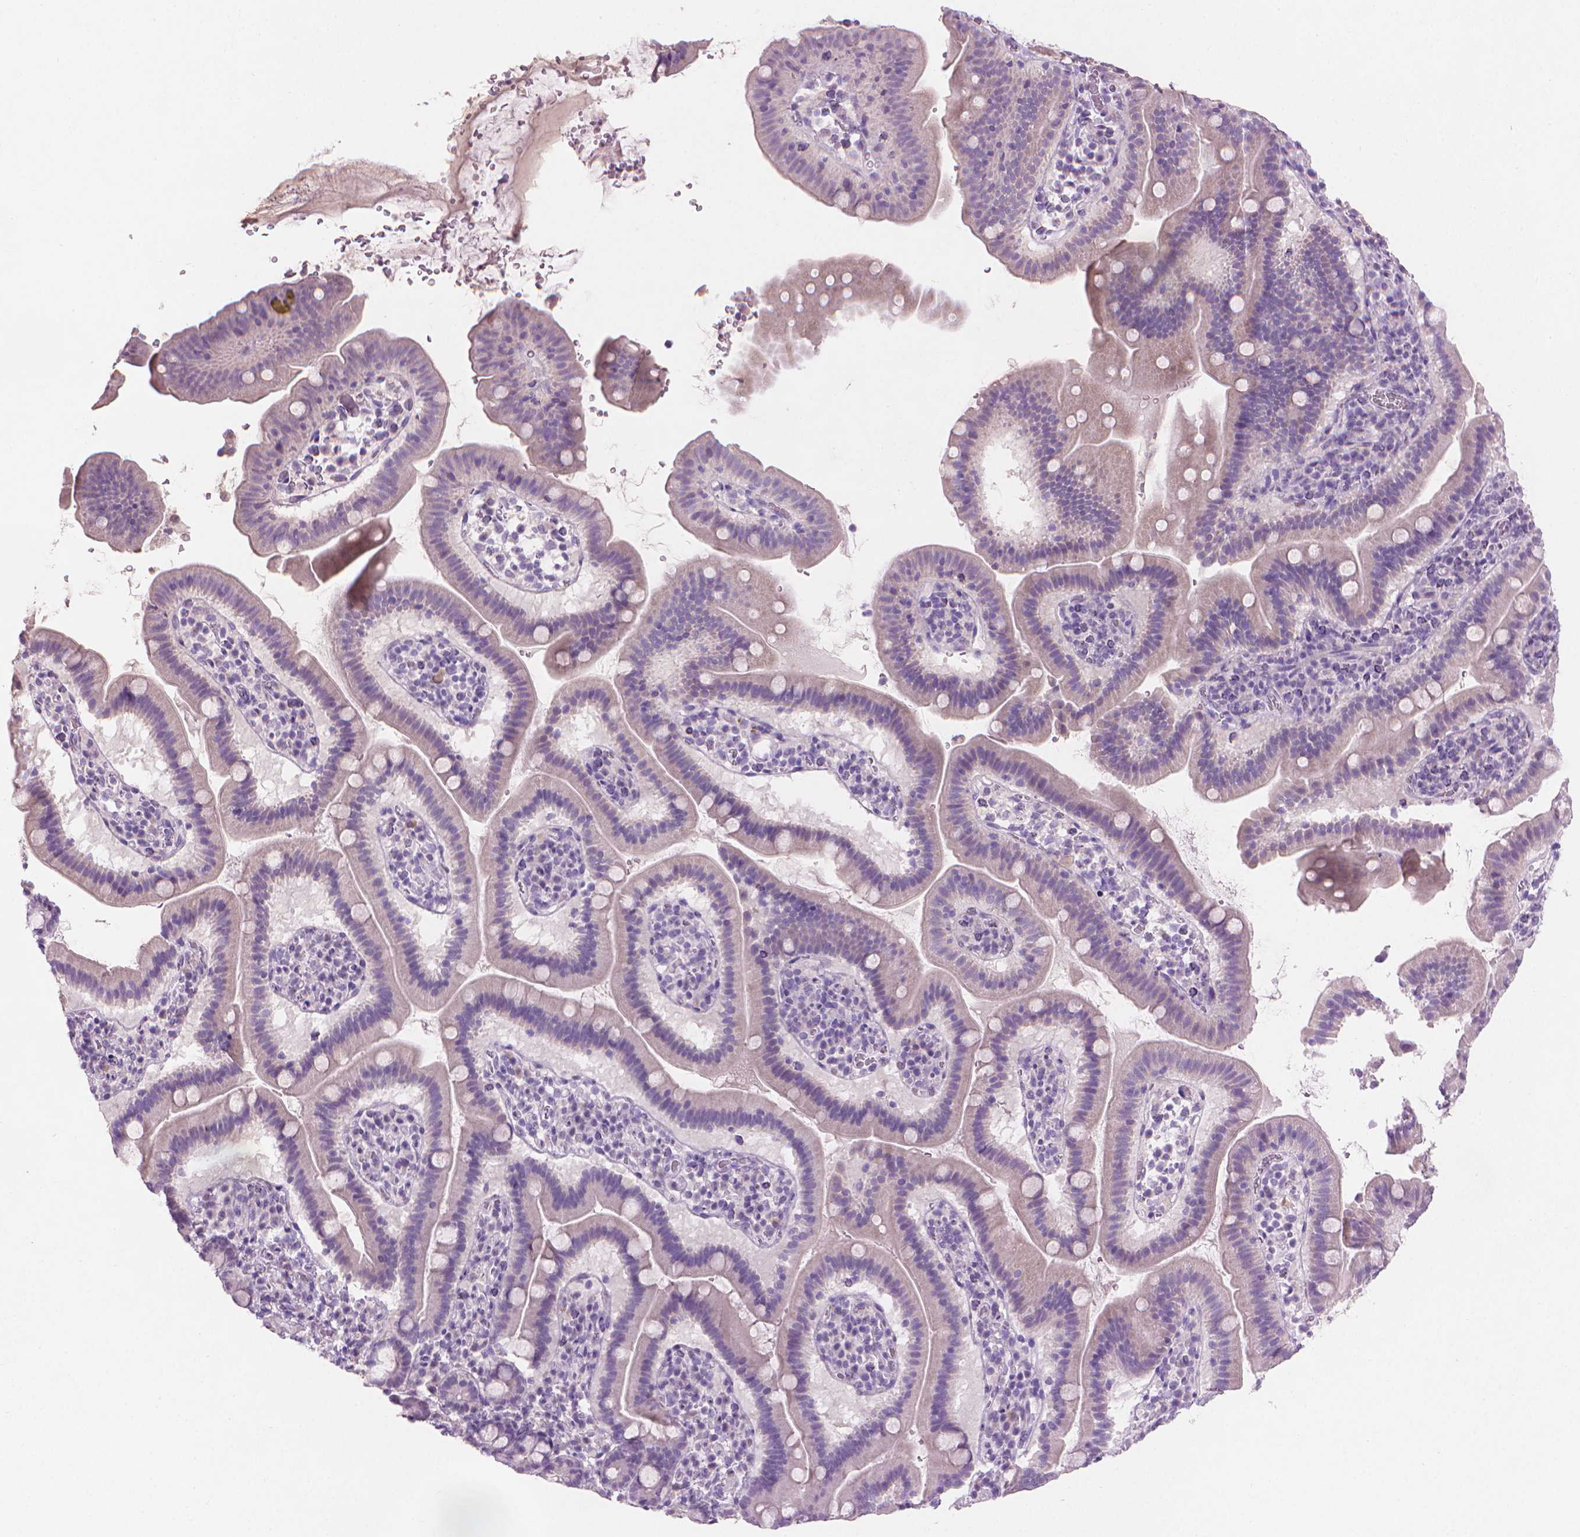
{"staining": {"intensity": "negative", "quantity": "none", "location": "none"}, "tissue": "small intestine", "cell_type": "Glandular cells", "image_type": "normal", "snomed": [{"axis": "morphology", "description": "Normal tissue, NOS"}, {"axis": "topography", "description": "Small intestine"}], "caption": "DAB (3,3'-diaminobenzidine) immunohistochemical staining of unremarkable human small intestine reveals no significant positivity in glandular cells.", "gene": "MLANA", "patient": {"sex": "male", "age": 26}}